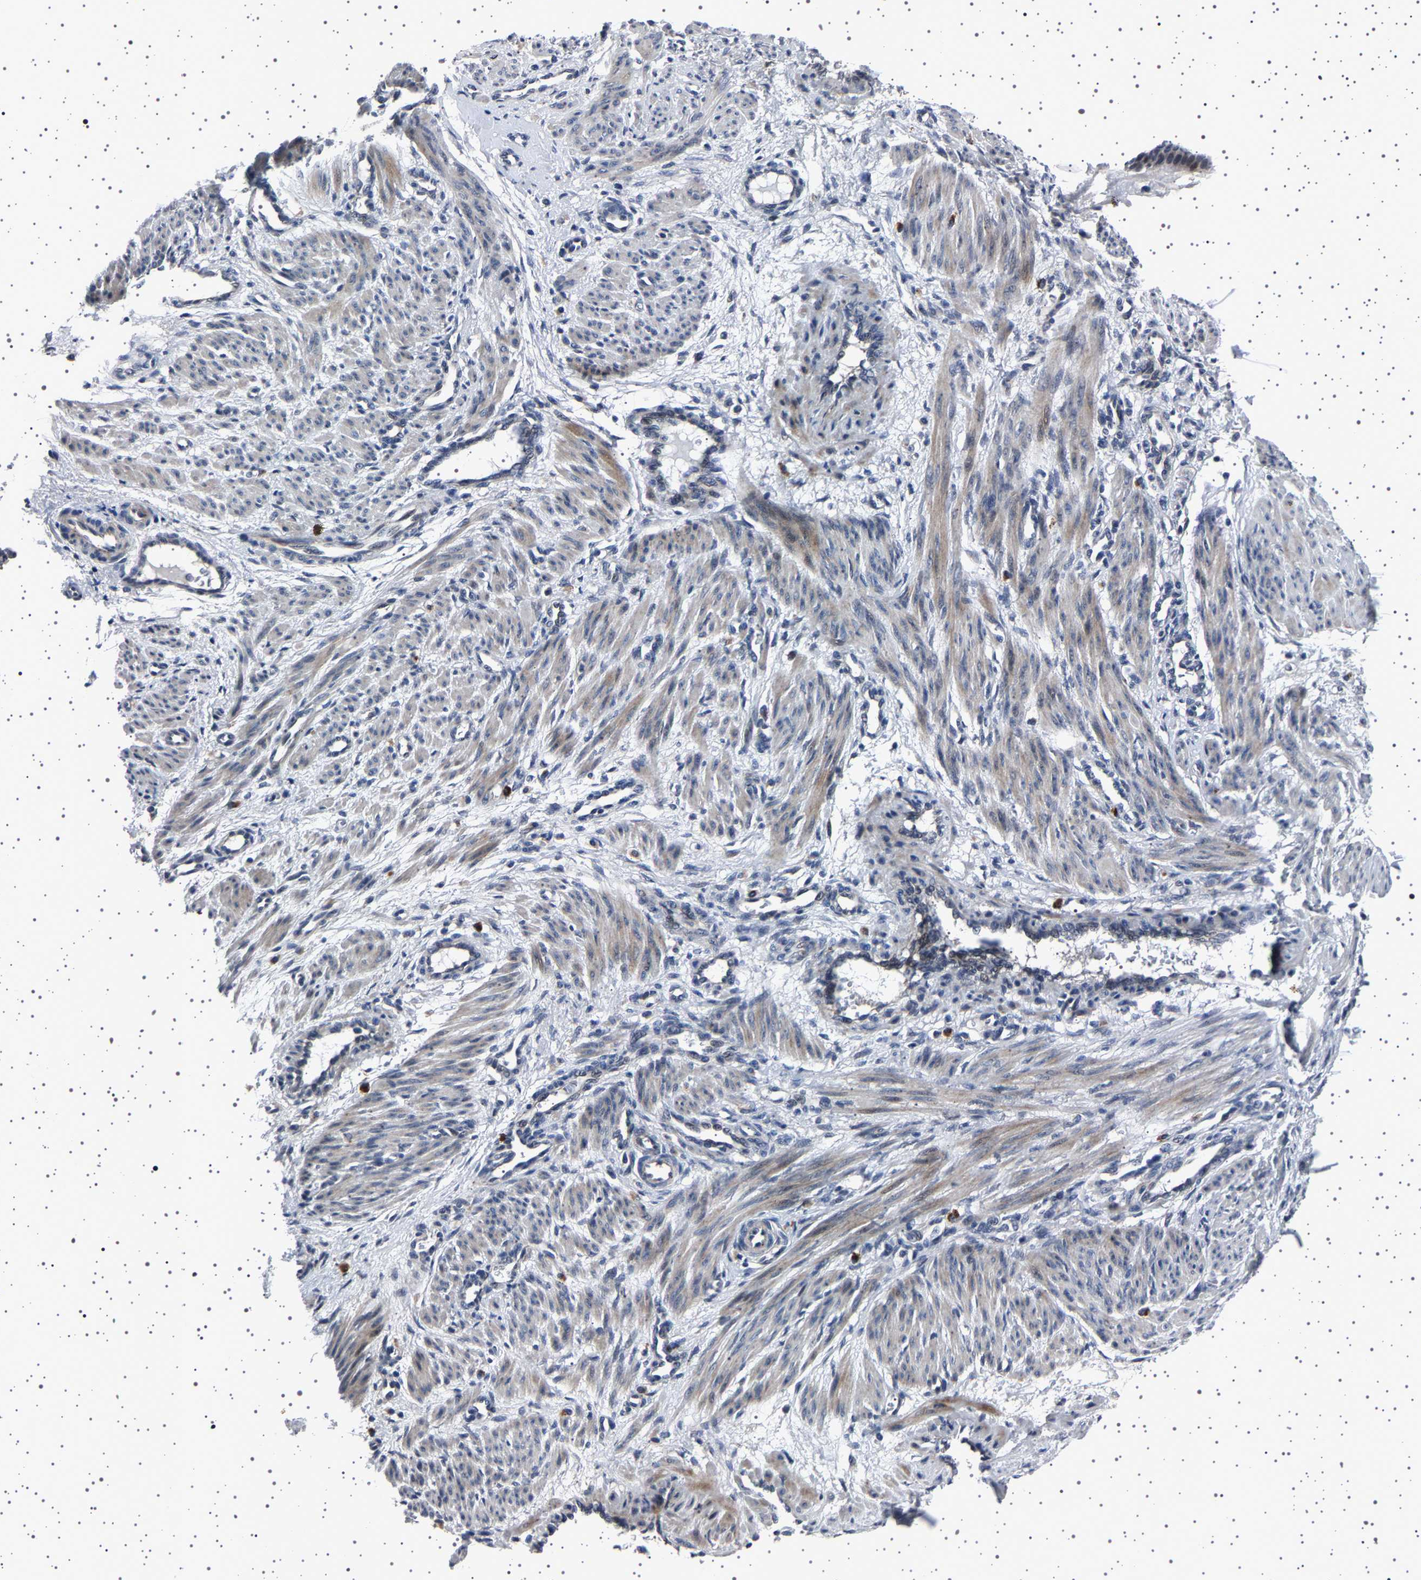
{"staining": {"intensity": "moderate", "quantity": ">75%", "location": "cytoplasmic/membranous"}, "tissue": "smooth muscle", "cell_type": "Smooth muscle cells", "image_type": "normal", "snomed": [{"axis": "morphology", "description": "Normal tissue, NOS"}, {"axis": "topography", "description": "Endometrium"}], "caption": "DAB immunohistochemical staining of benign smooth muscle reveals moderate cytoplasmic/membranous protein positivity in about >75% of smooth muscle cells.", "gene": "PAK5", "patient": {"sex": "female", "age": 33}}